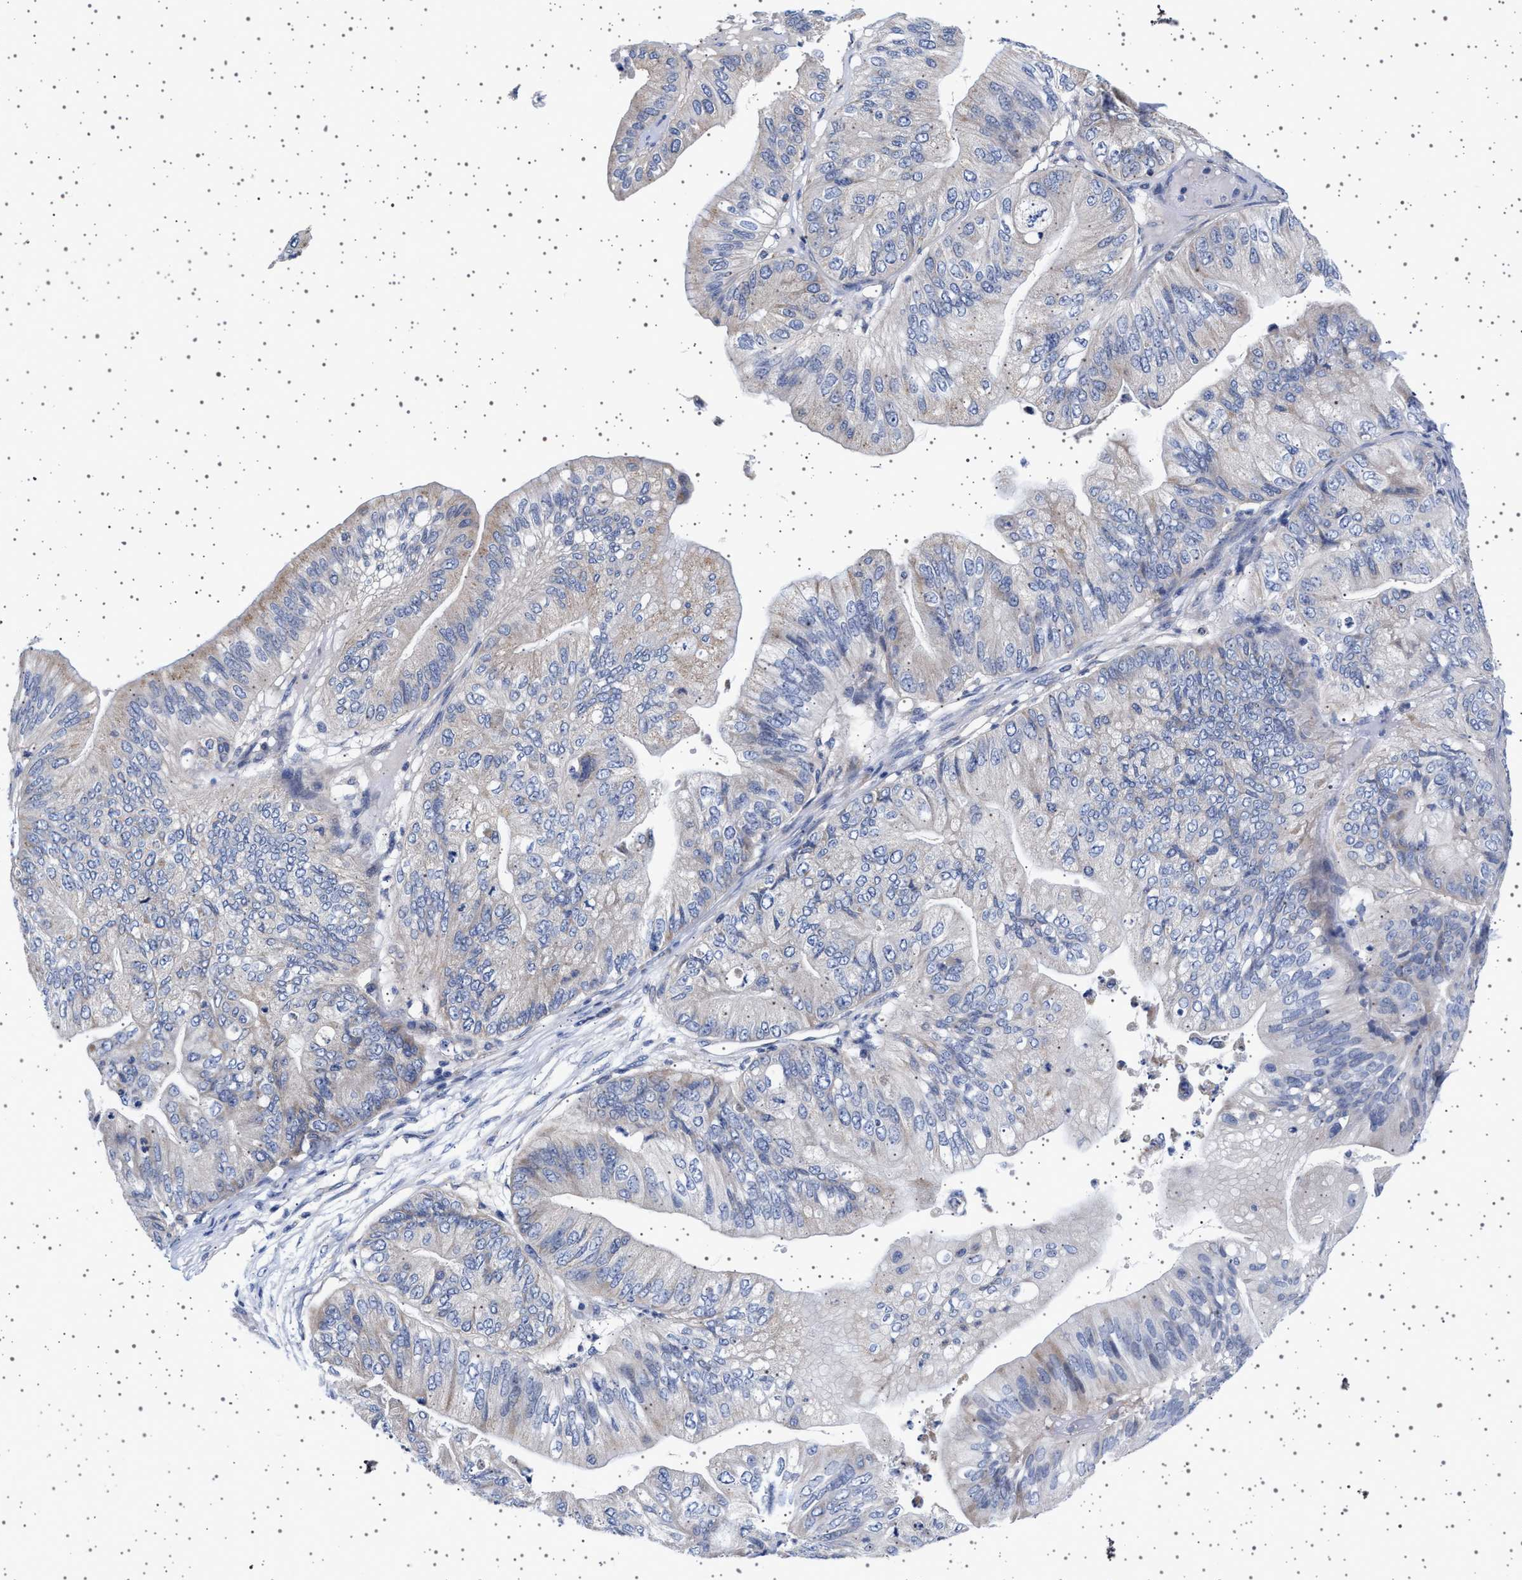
{"staining": {"intensity": "negative", "quantity": "none", "location": "none"}, "tissue": "ovarian cancer", "cell_type": "Tumor cells", "image_type": "cancer", "snomed": [{"axis": "morphology", "description": "Cystadenocarcinoma, mucinous, NOS"}, {"axis": "topography", "description": "Ovary"}], "caption": "This is an immunohistochemistry histopathology image of ovarian cancer (mucinous cystadenocarcinoma). There is no positivity in tumor cells.", "gene": "TRMT10B", "patient": {"sex": "female", "age": 61}}